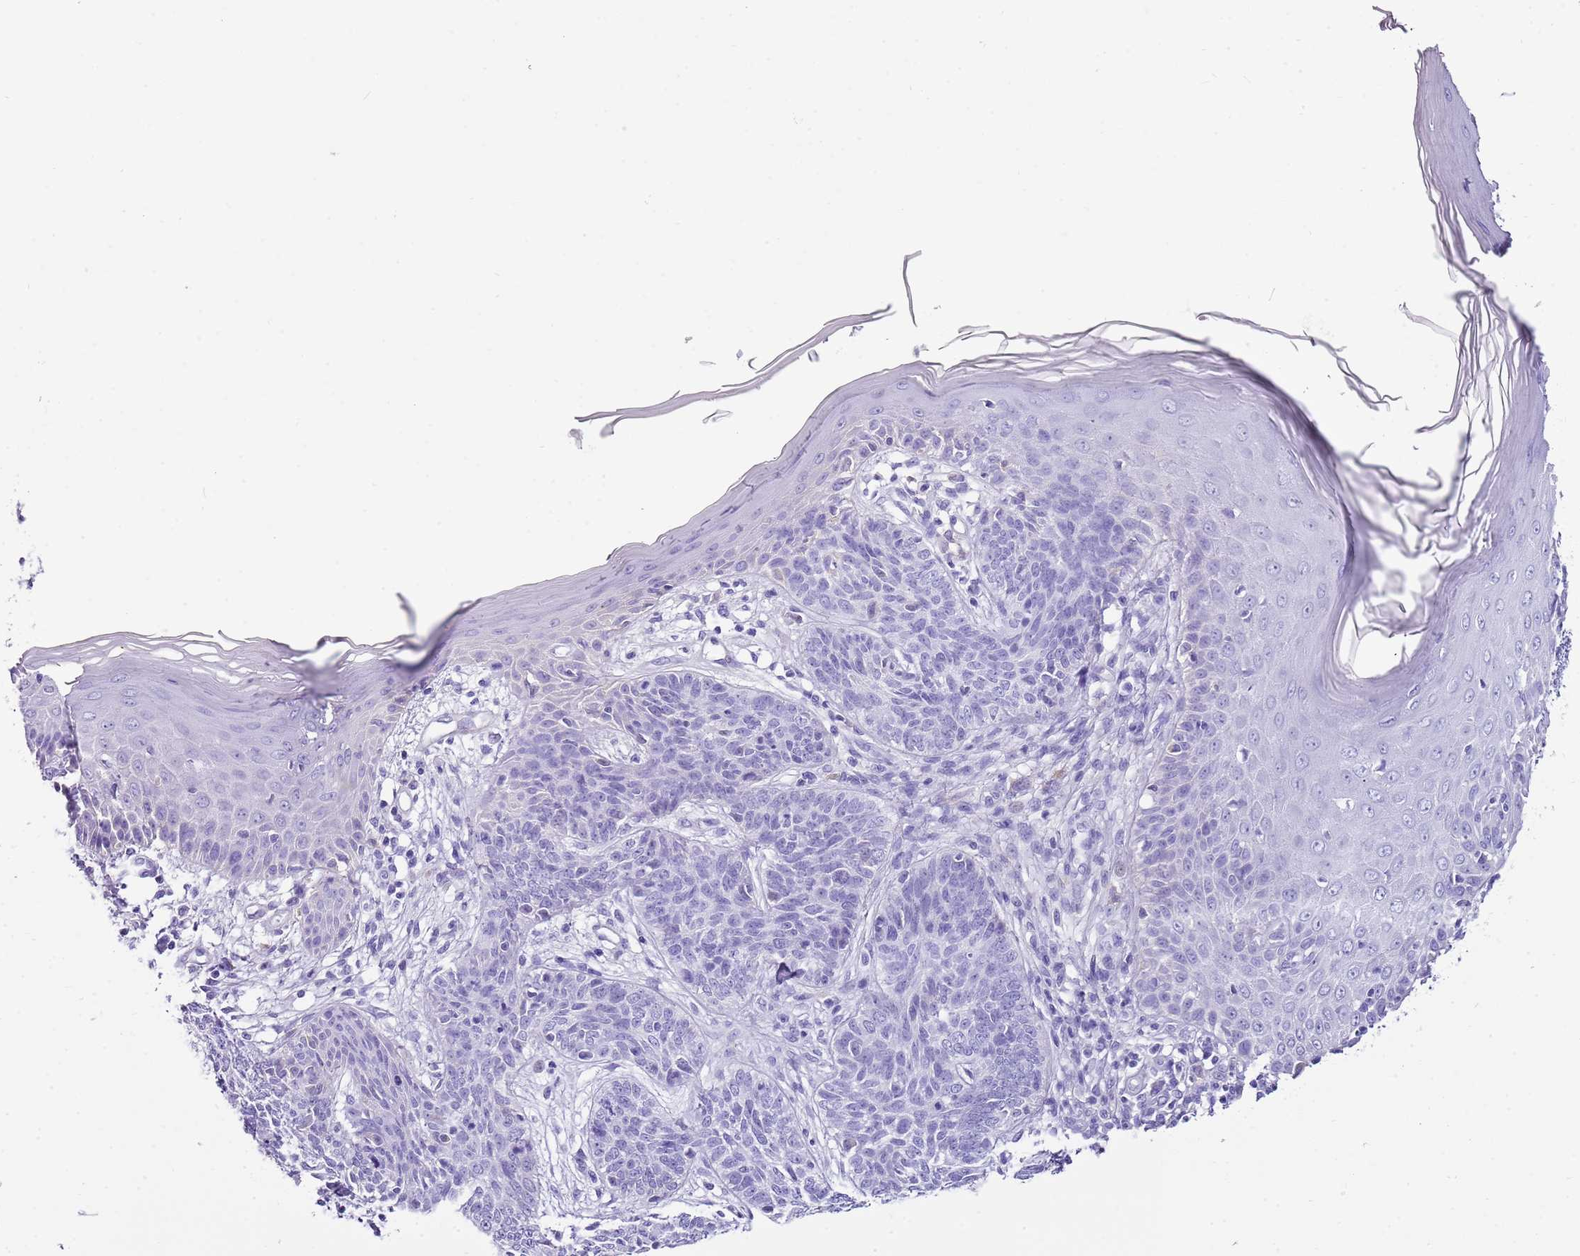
{"staining": {"intensity": "negative", "quantity": "none", "location": "none"}, "tissue": "skin cancer", "cell_type": "Tumor cells", "image_type": "cancer", "snomed": [{"axis": "morphology", "description": "Basal cell carcinoma"}, {"axis": "topography", "description": "Skin"}], "caption": "Immunohistochemistry (IHC) photomicrograph of neoplastic tissue: skin basal cell carcinoma stained with DAB exhibits no significant protein expression in tumor cells. (DAB IHC visualized using brightfield microscopy, high magnification).", "gene": "IGKV3D-11", "patient": {"sex": "female", "age": 66}}